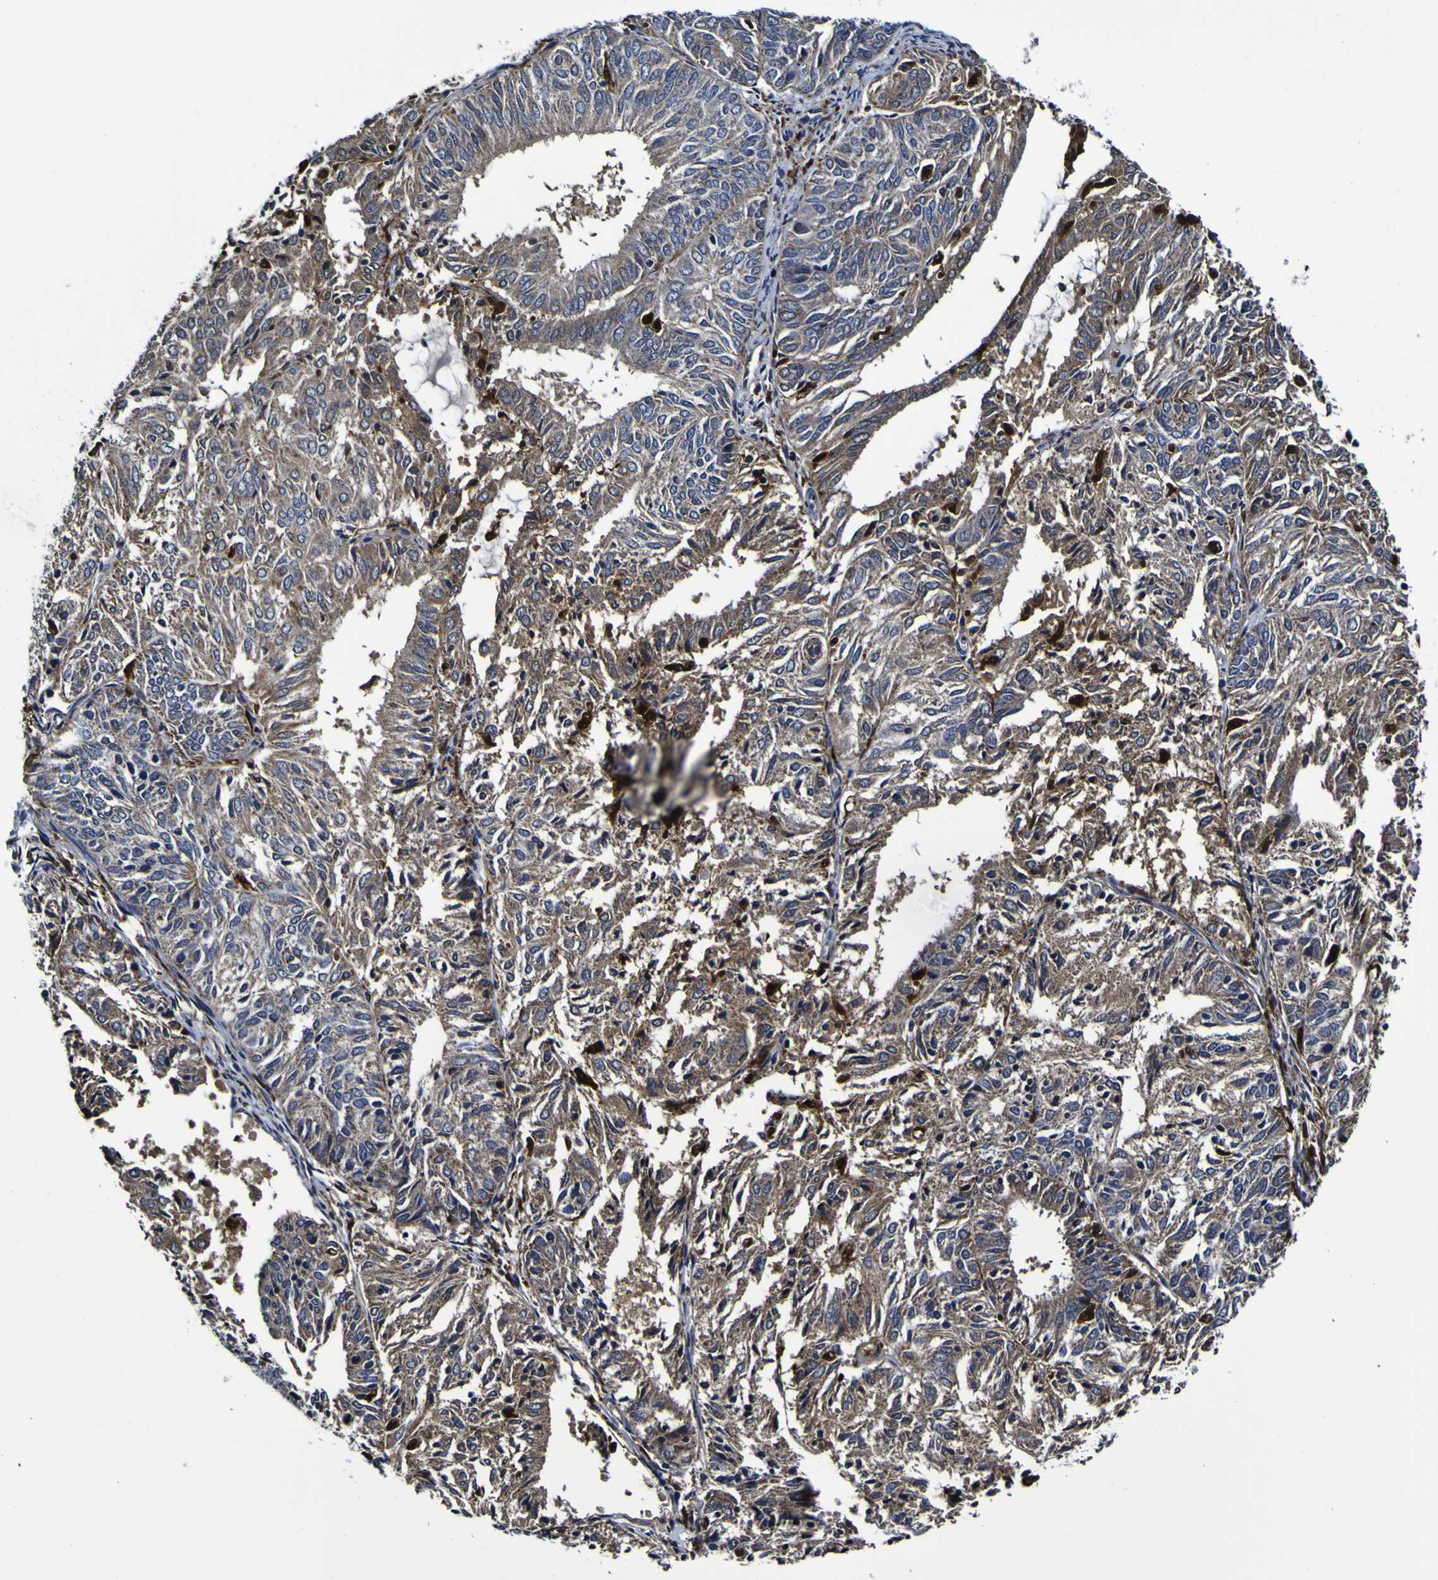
{"staining": {"intensity": "weak", "quantity": "25%-75%", "location": "cytoplasmic/membranous"}, "tissue": "endometrial cancer", "cell_type": "Tumor cells", "image_type": "cancer", "snomed": [{"axis": "morphology", "description": "Adenocarcinoma, NOS"}, {"axis": "topography", "description": "Uterus"}], "caption": "Protein staining of endometrial cancer (adenocarcinoma) tissue demonstrates weak cytoplasmic/membranous expression in about 25%-75% of tumor cells.", "gene": "GPX1", "patient": {"sex": "female", "age": 60}}